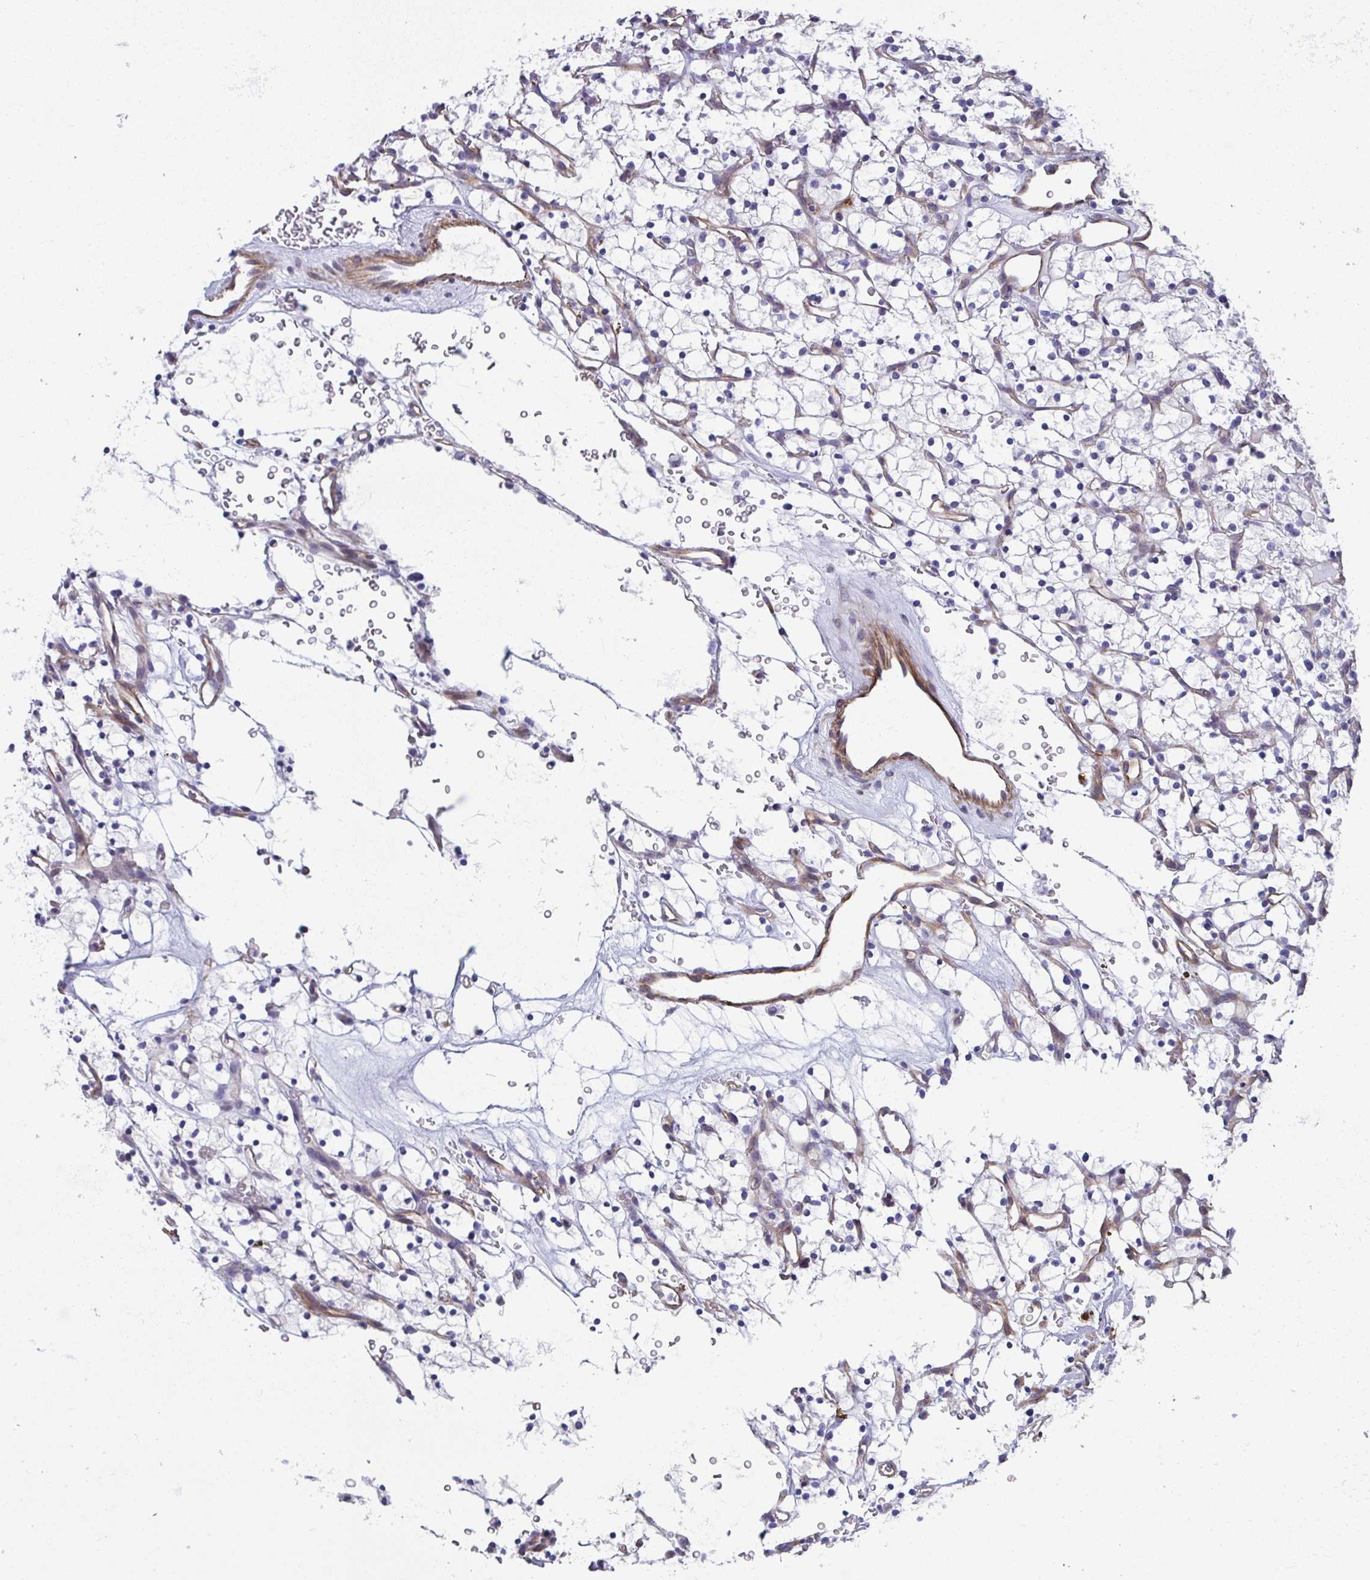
{"staining": {"intensity": "negative", "quantity": "none", "location": "none"}, "tissue": "renal cancer", "cell_type": "Tumor cells", "image_type": "cancer", "snomed": [{"axis": "morphology", "description": "Adenocarcinoma, NOS"}, {"axis": "topography", "description": "Kidney"}], "caption": "Histopathology image shows no protein staining in tumor cells of renal adenocarcinoma tissue.", "gene": "MYL12A", "patient": {"sex": "female", "age": 64}}